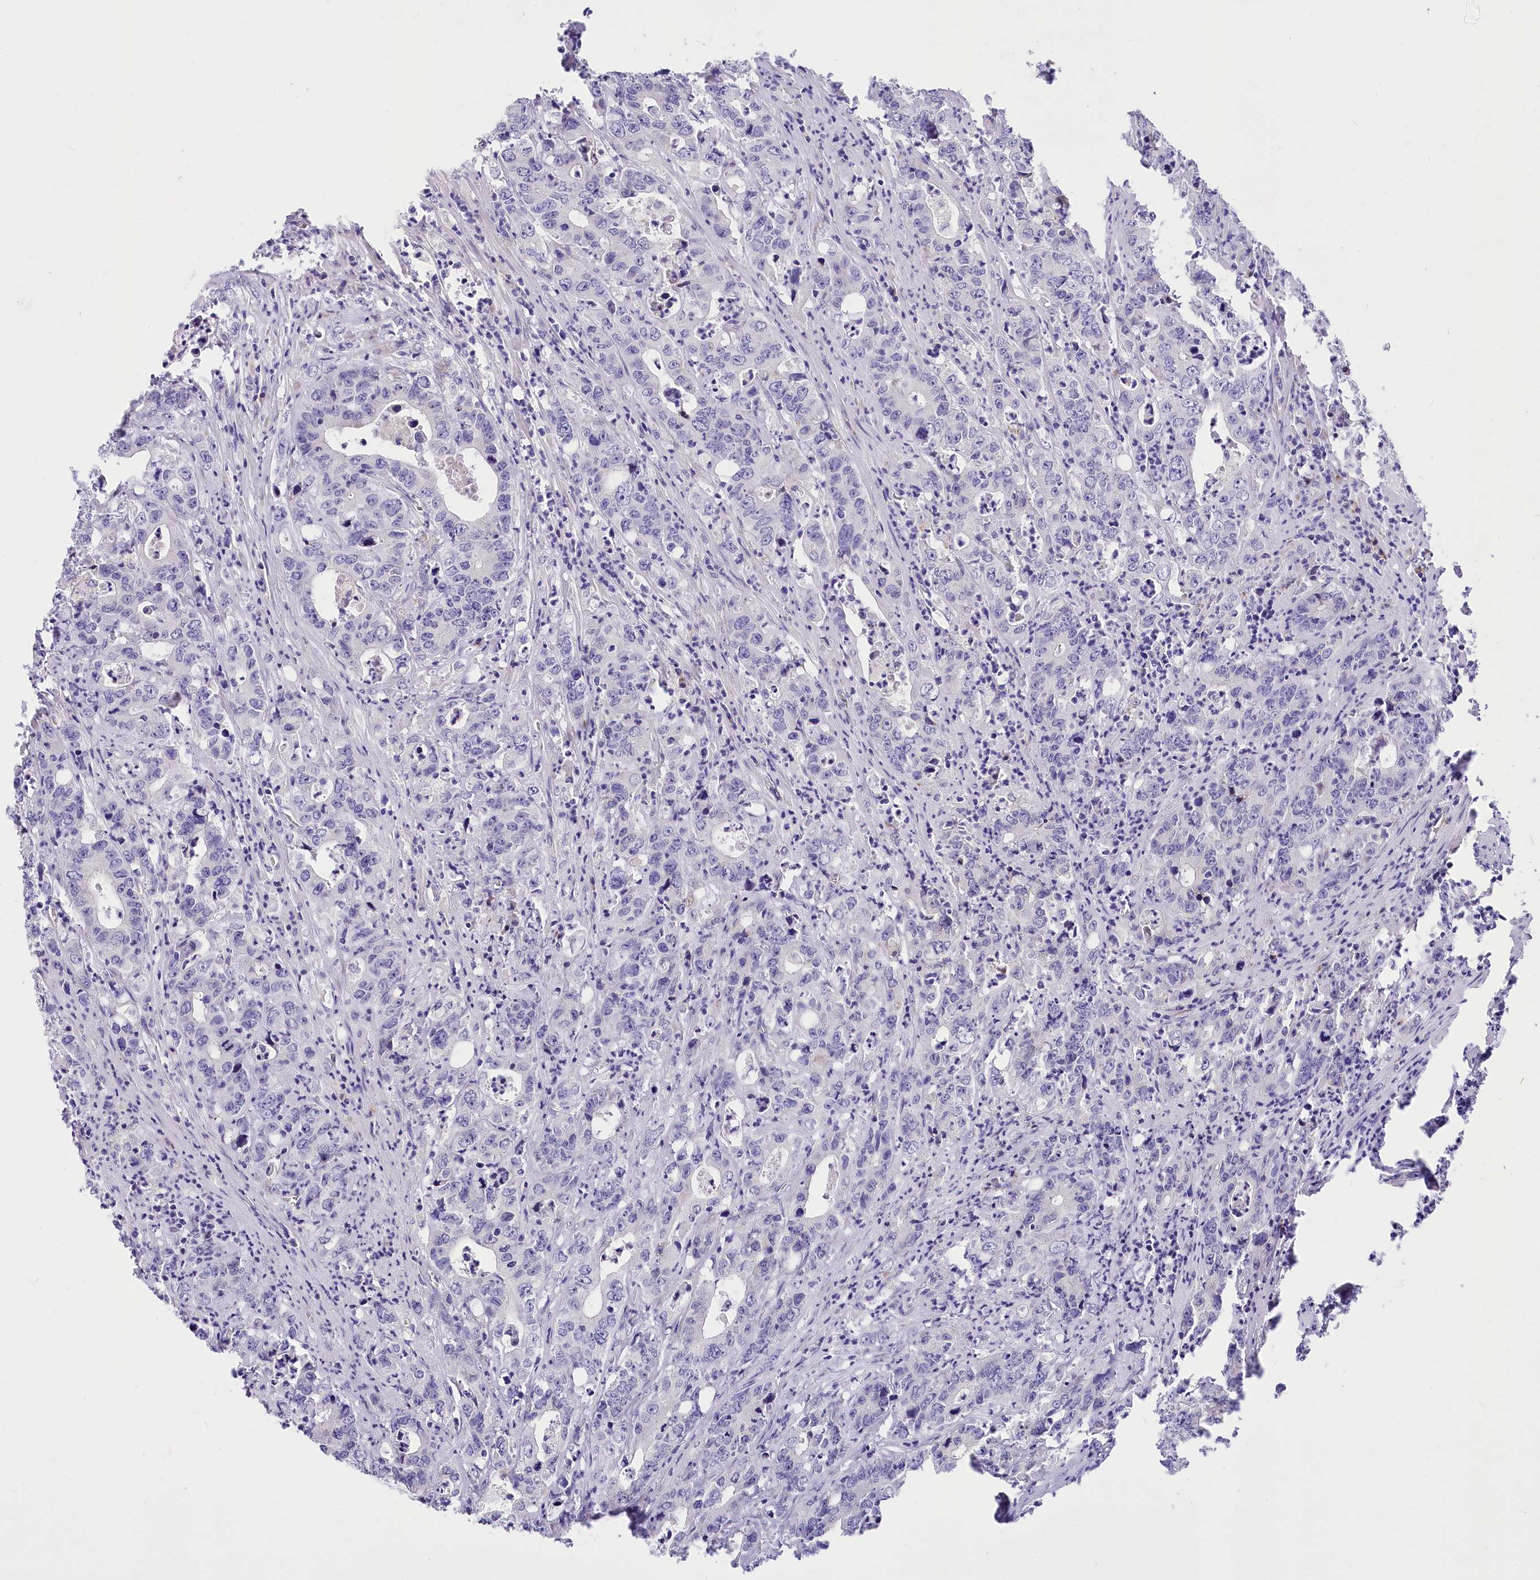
{"staining": {"intensity": "negative", "quantity": "none", "location": "none"}, "tissue": "colorectal cancer", "cell_type": "Tumor cells", "image_type": "cancer", "snomed": [{"axis": "morphology", "description": "Adenocarcinoma, NOS"}, {"axis": "topography", "description": "Colon"}], "caption": "DAB immunohistochemical staining of adenocarcinoma (colorectal) shows no significant positivity in tumor cells.", "gene": "STT3B", "patient": {"sex": "female", "age": 75}}